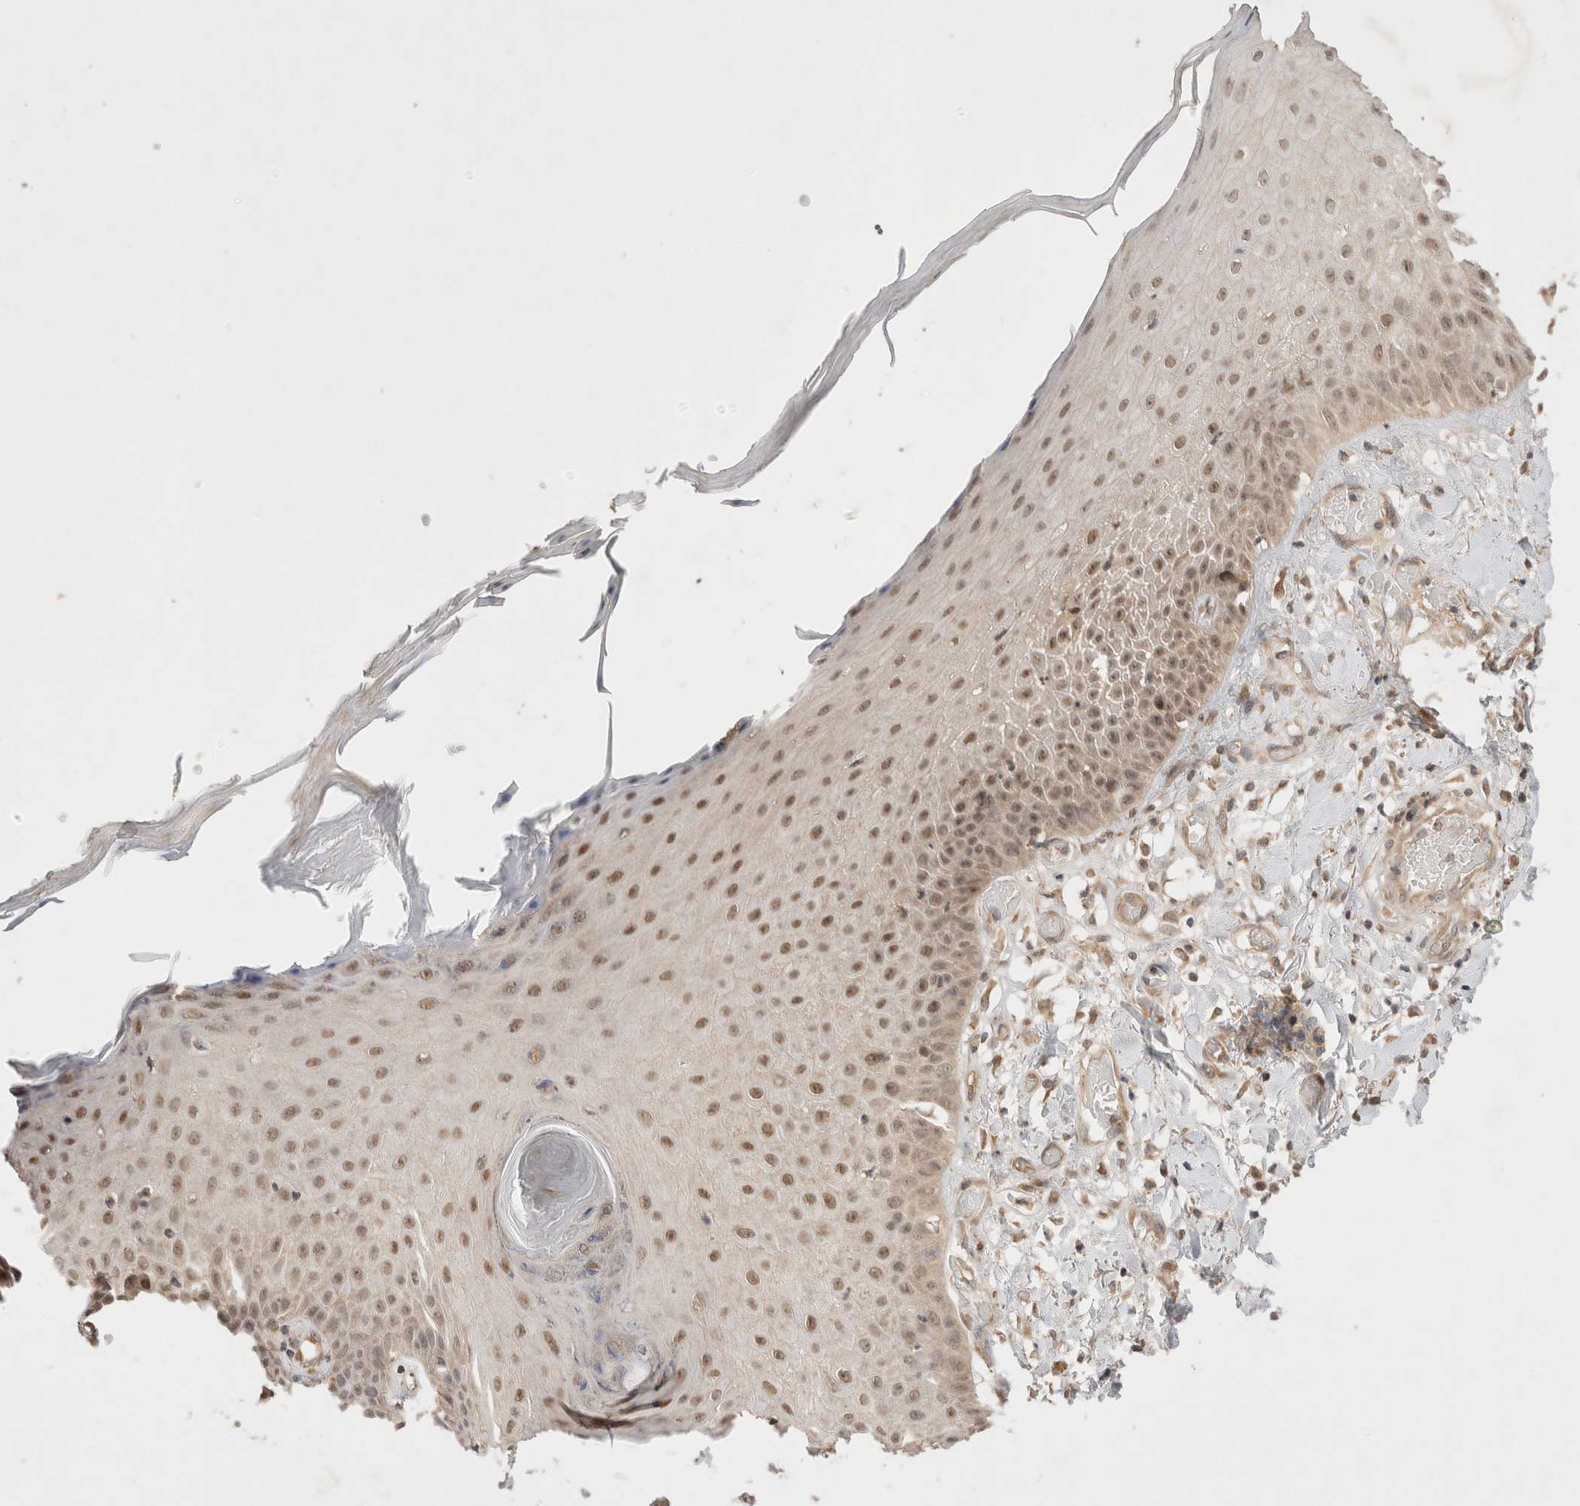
{"staining": {"intensity": "moderate", "quantity": ">75%", "location": "cytoplasmic/membranous,nuclear"}, "tissue": "skin", "cell_type": "Fibroblasts", "image_type": "normal", "snomed": [{"axis": "morphology", "description": "Normal tissue, NOS"}, {"axis": "morphology", "description": "Inflammation, NOS"}, {"axis": "topography", "description": "Skin"}], "caption": "A brown stain highlights moderate cytoplasmic/membranous,nuclear positivity of a protein in fibroblasts of unremarkable human skin.", "gene": "CARNMT1", "patient": {"sex": "female", "age": 44}}